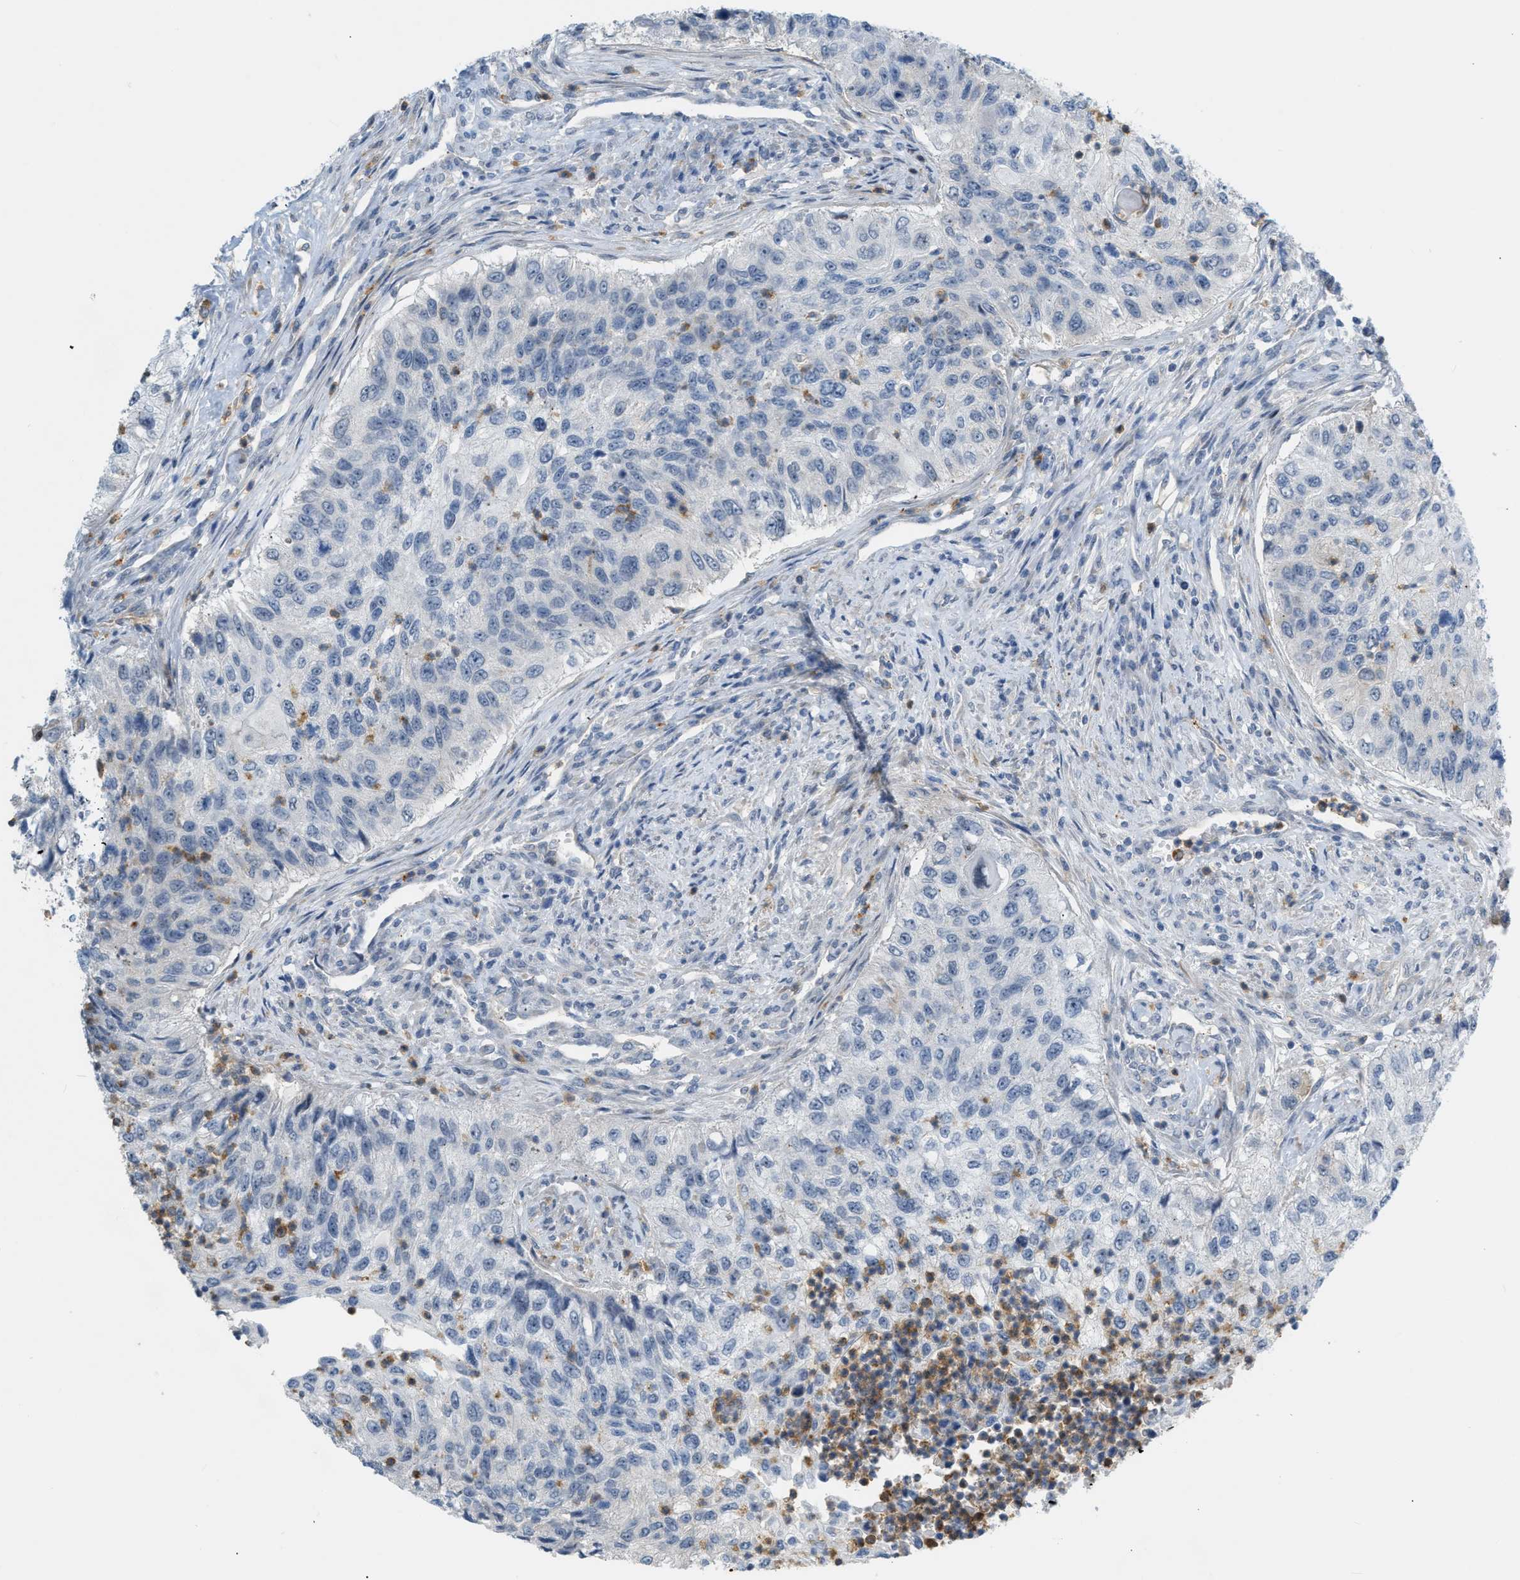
{"staining": {"intensity": "negative", "quantity": "none", "location": "none"}, "tissue": "urothelial cancer", "cell_type": "Tumor cells", "image_type": "cancer", "snomed": [{"axis": "morphology", "description": "Urothelial carcinoma, High grade"}, {"axis": "topography", "description": "Urinary bladder"}], "caption": "Human urothelial cancer stained for a protein using IHC displays no positivity in tumor cells.", "gene": "ZNF408", "patient": {"sex": "female", "age": 60}}